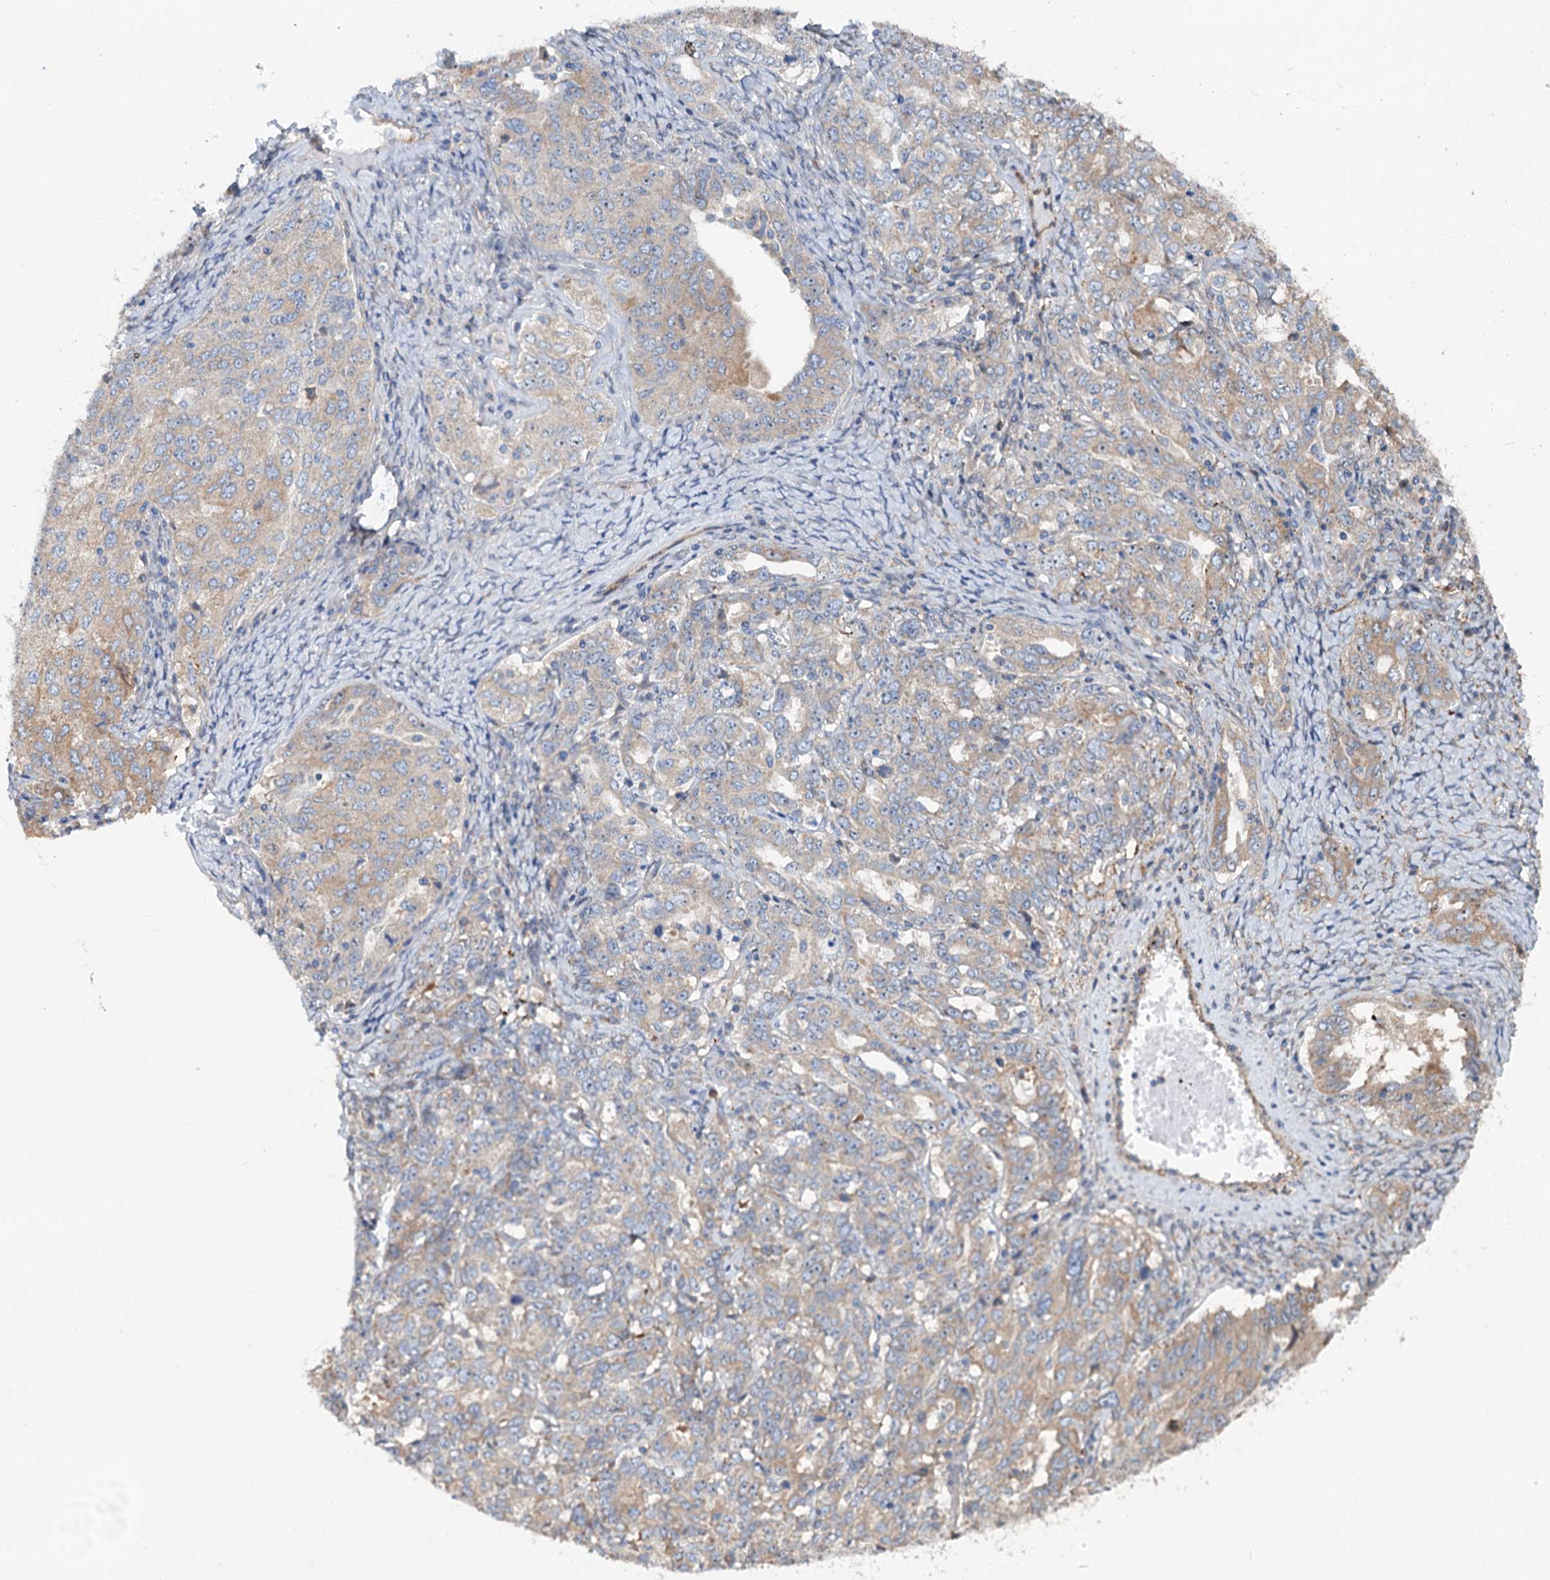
{"staining": {"intensity": "weak", "quantity": "25%-75%", "location": "cytoplasmic/membranous"}, "tissue": "ovarian cancer", "cell_type": "Tumor cells", "image_type": "cancer", "snomed": [{"axis": "morphology", "description": "Carcinoma, endometroid"}, {"axis": "topography", "description": "Ovary"}], "caption": "A brown stain labels weak cytoplasmic/membranous positivity of a protein in human ovarian cancer (endometroid carcinoma) tumor cells.", "gene": "PTDSS2", "patient": {"sex": "female", "age": 62}}